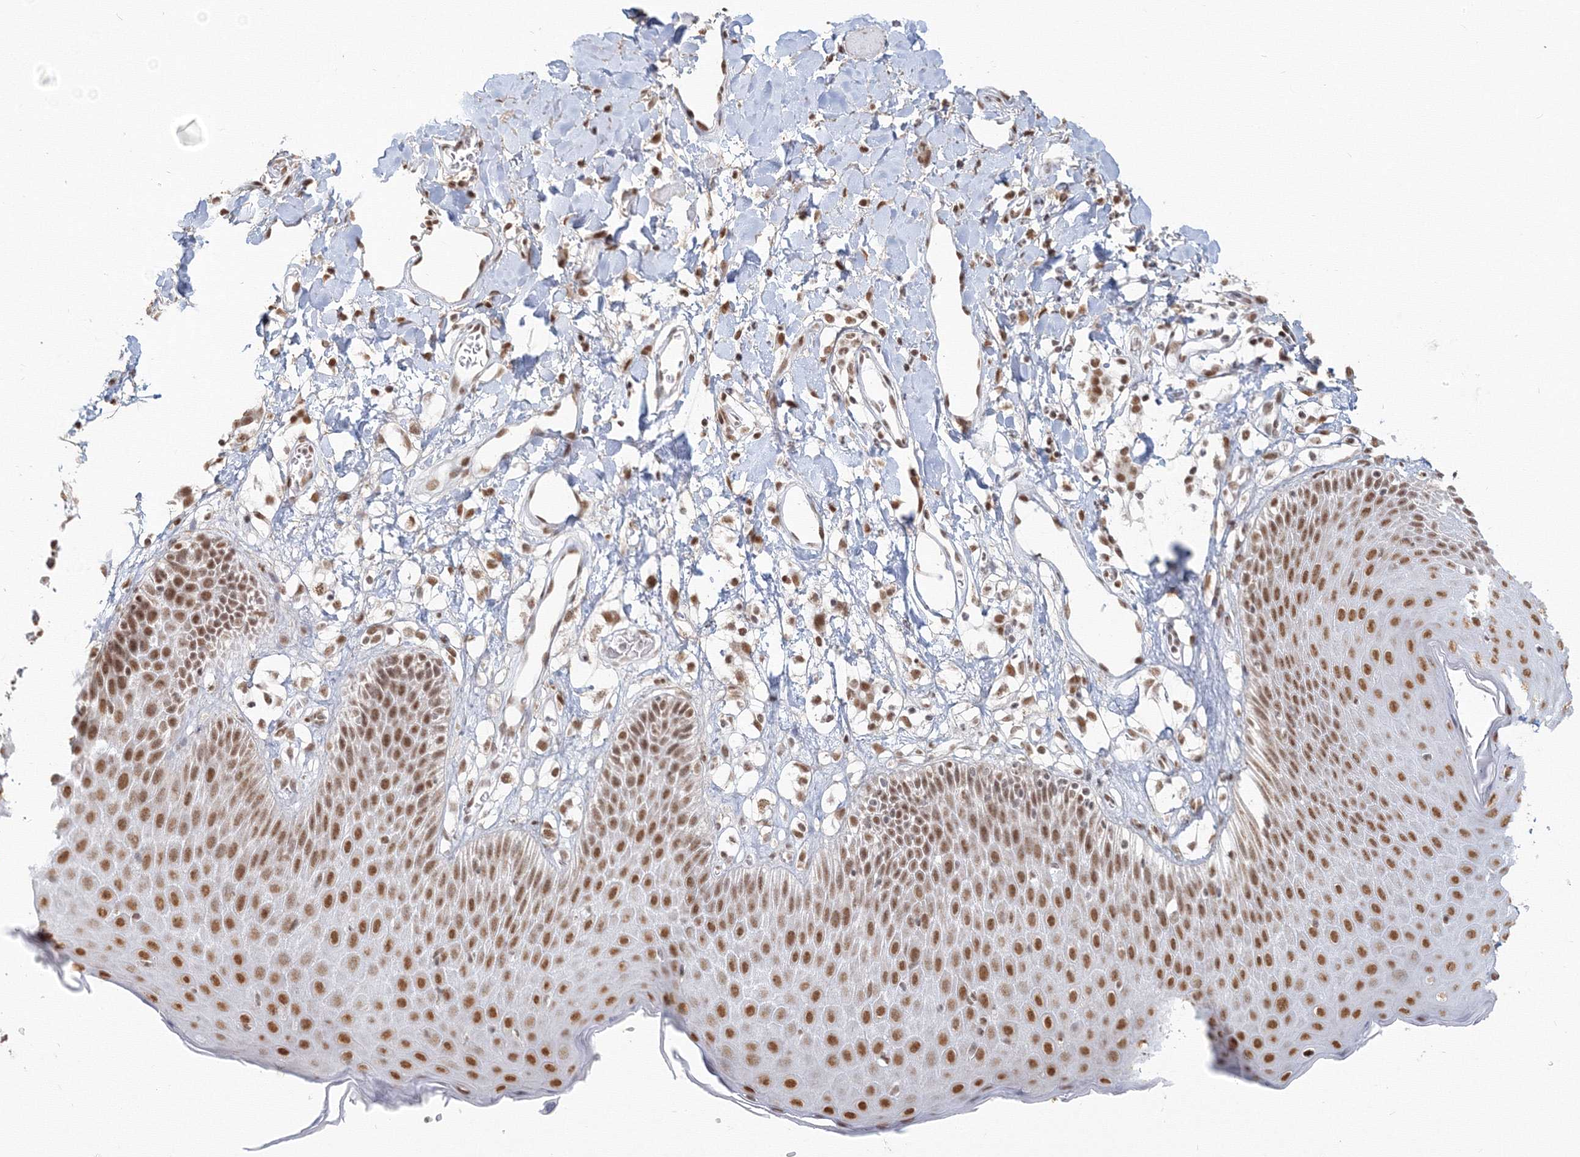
{"staining": {"intensity": "strong", "quantity": ">75%", "location": "nuclear"}, "tissue": "skin", "cell_type": "Epidermal cells", "image_type": "normal", "snomed": [{"axis": "morphology", "description": "Normal tissue, NOS"}, {"axis": "topography", "description": "Vulva"}], "caption": "IHC of unremarkable human skin exhibits high levels of strong nuclear positivity in approximately >75% of epidermal cells.", "gene": "PPP4R2", "patient": {"sex": "female", "age": 68}}